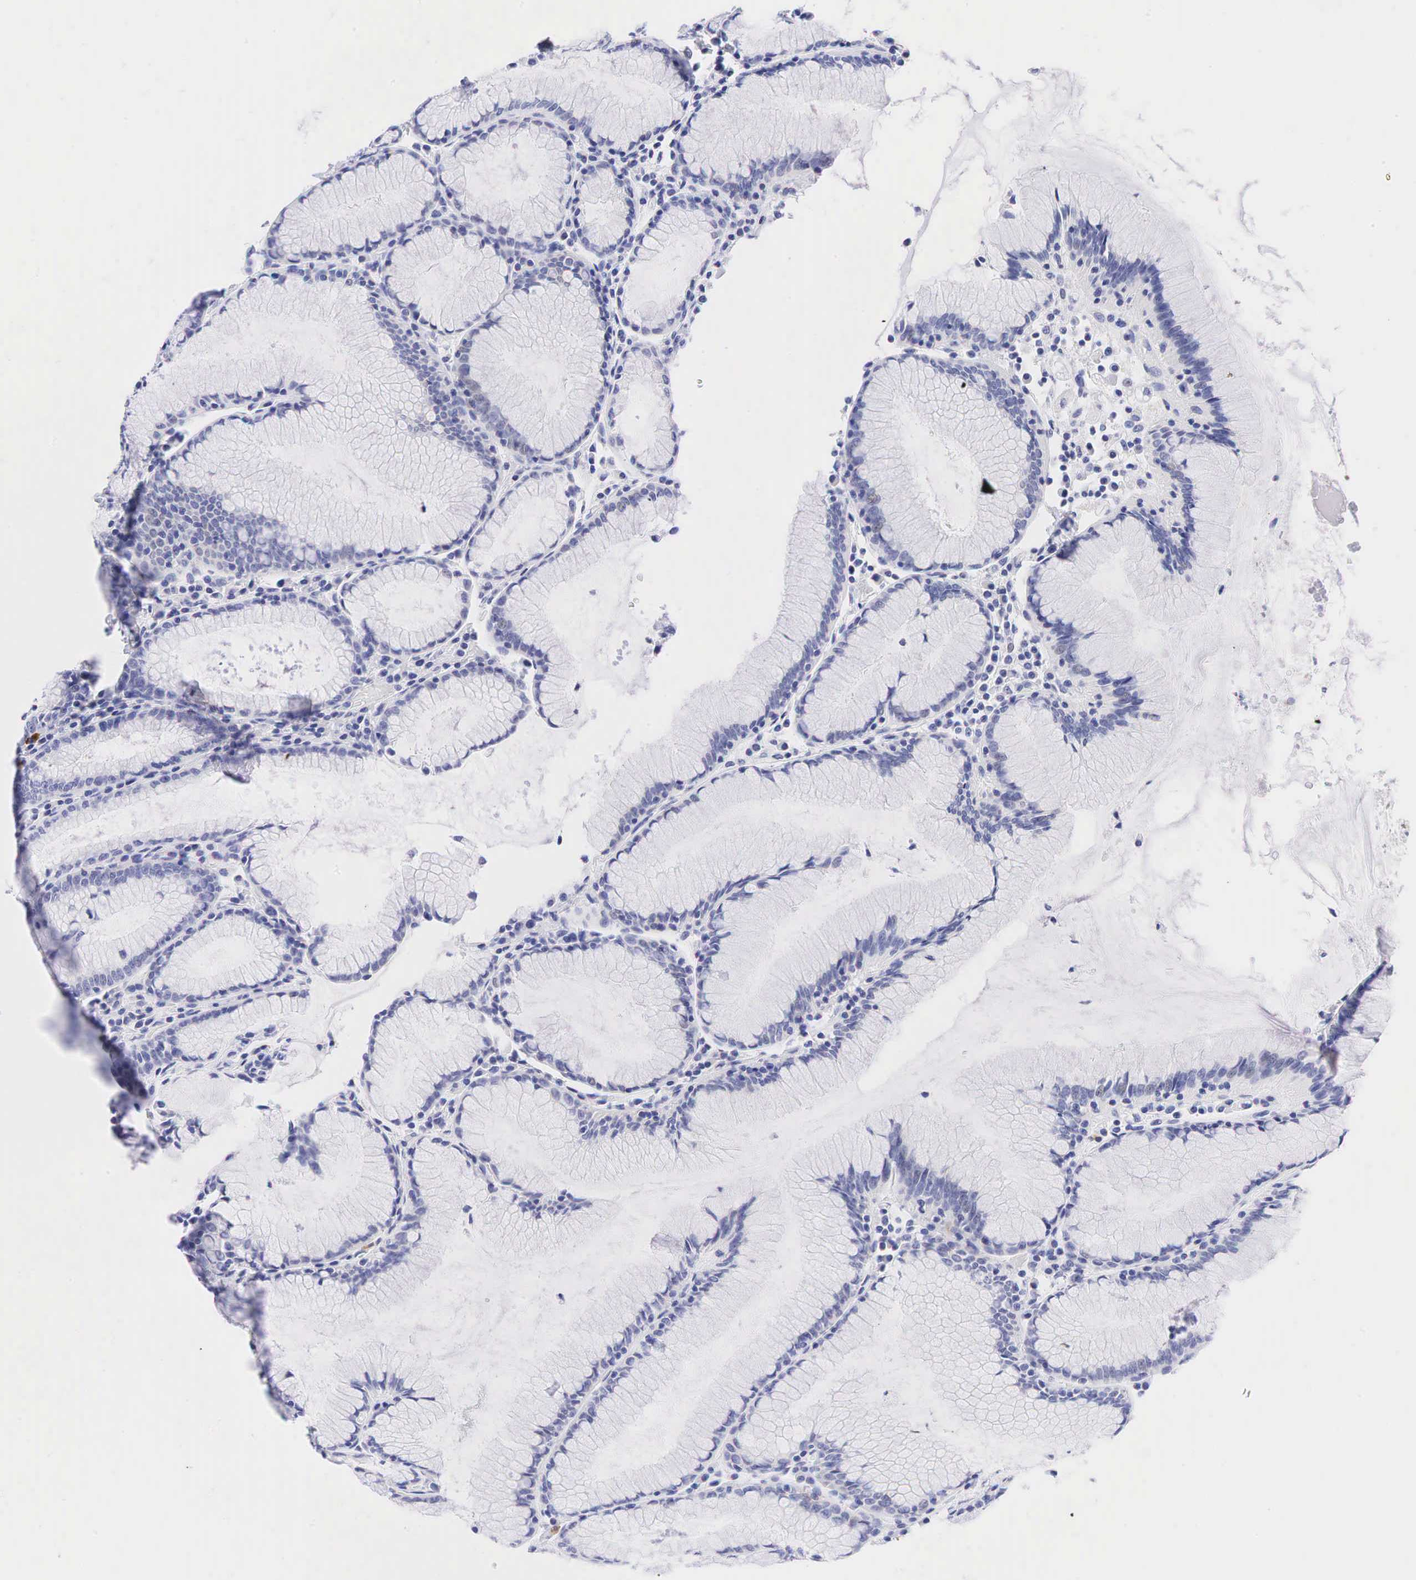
{"staining": {"intensity": "negative", "quantity": "none", "location": "none"}, "tissue": "stomach", "cell_type": "Glandular cells", "image_type": "normal", "snomed": [{"axis": "morphology", "description": "Normal tissue, NOS"}, {"axis": "topography", "description": "Stomach, lower"}], "caption": "A micrograph of human stomach is negative for staining in glandular cells.", "gene": "AR", "patient": {"sex": "female", "age": 43}}